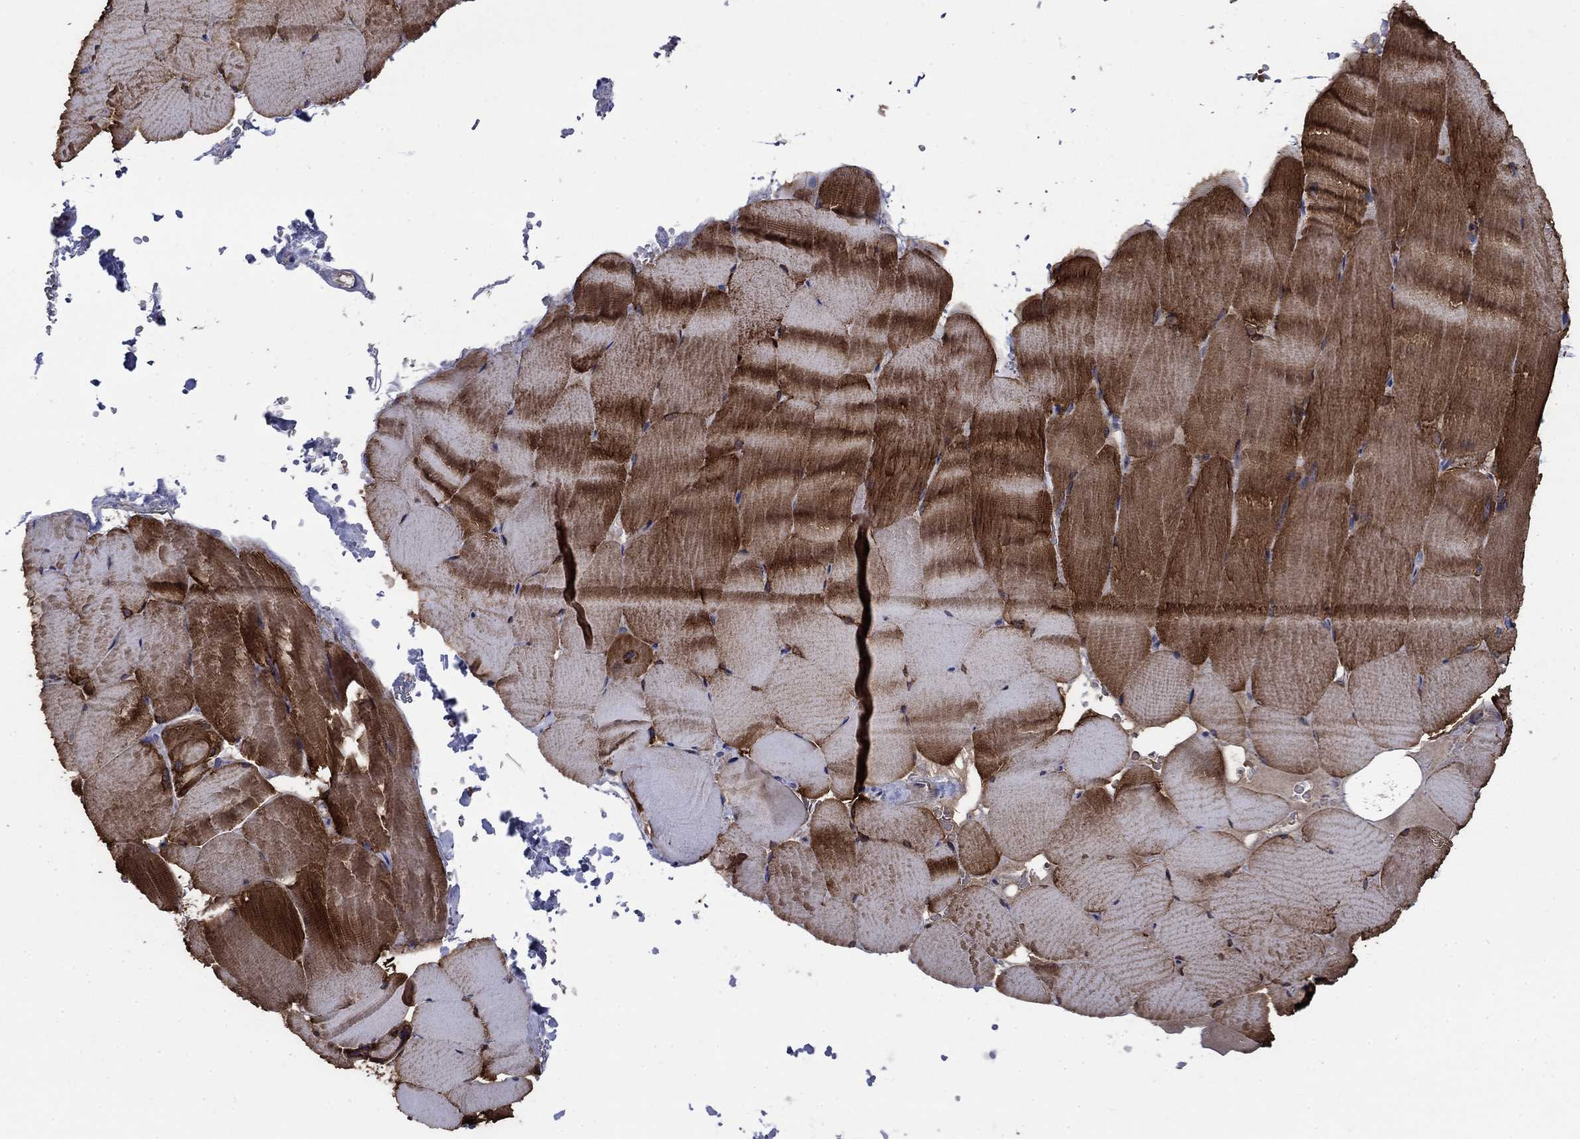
{"staining": {"intensity": "strong", "quantity": ">75%", "location": "cytoplasmic/membranous"}, "tissue": "skeletal muscle", "cell_type": "Myocytes", "image_type": "normal", "snomed": [{"axis": "morphology", "description": "Normal tissue, NOS"}, {"axis": "topography", "description": "Skeletal muscle"}], "caption": "Immunohistochemistry micrograph of benign skeletal muscle: human skeletal muscle stained using IHC exhibits high levels of strong protein expression localized specifically in the cytoplasmic/membranous of myocytes, appearing as a cytoplasmic/membranous brown color.", "gene": "FLNC", "patient": {"sex": "female", "age": 37}}